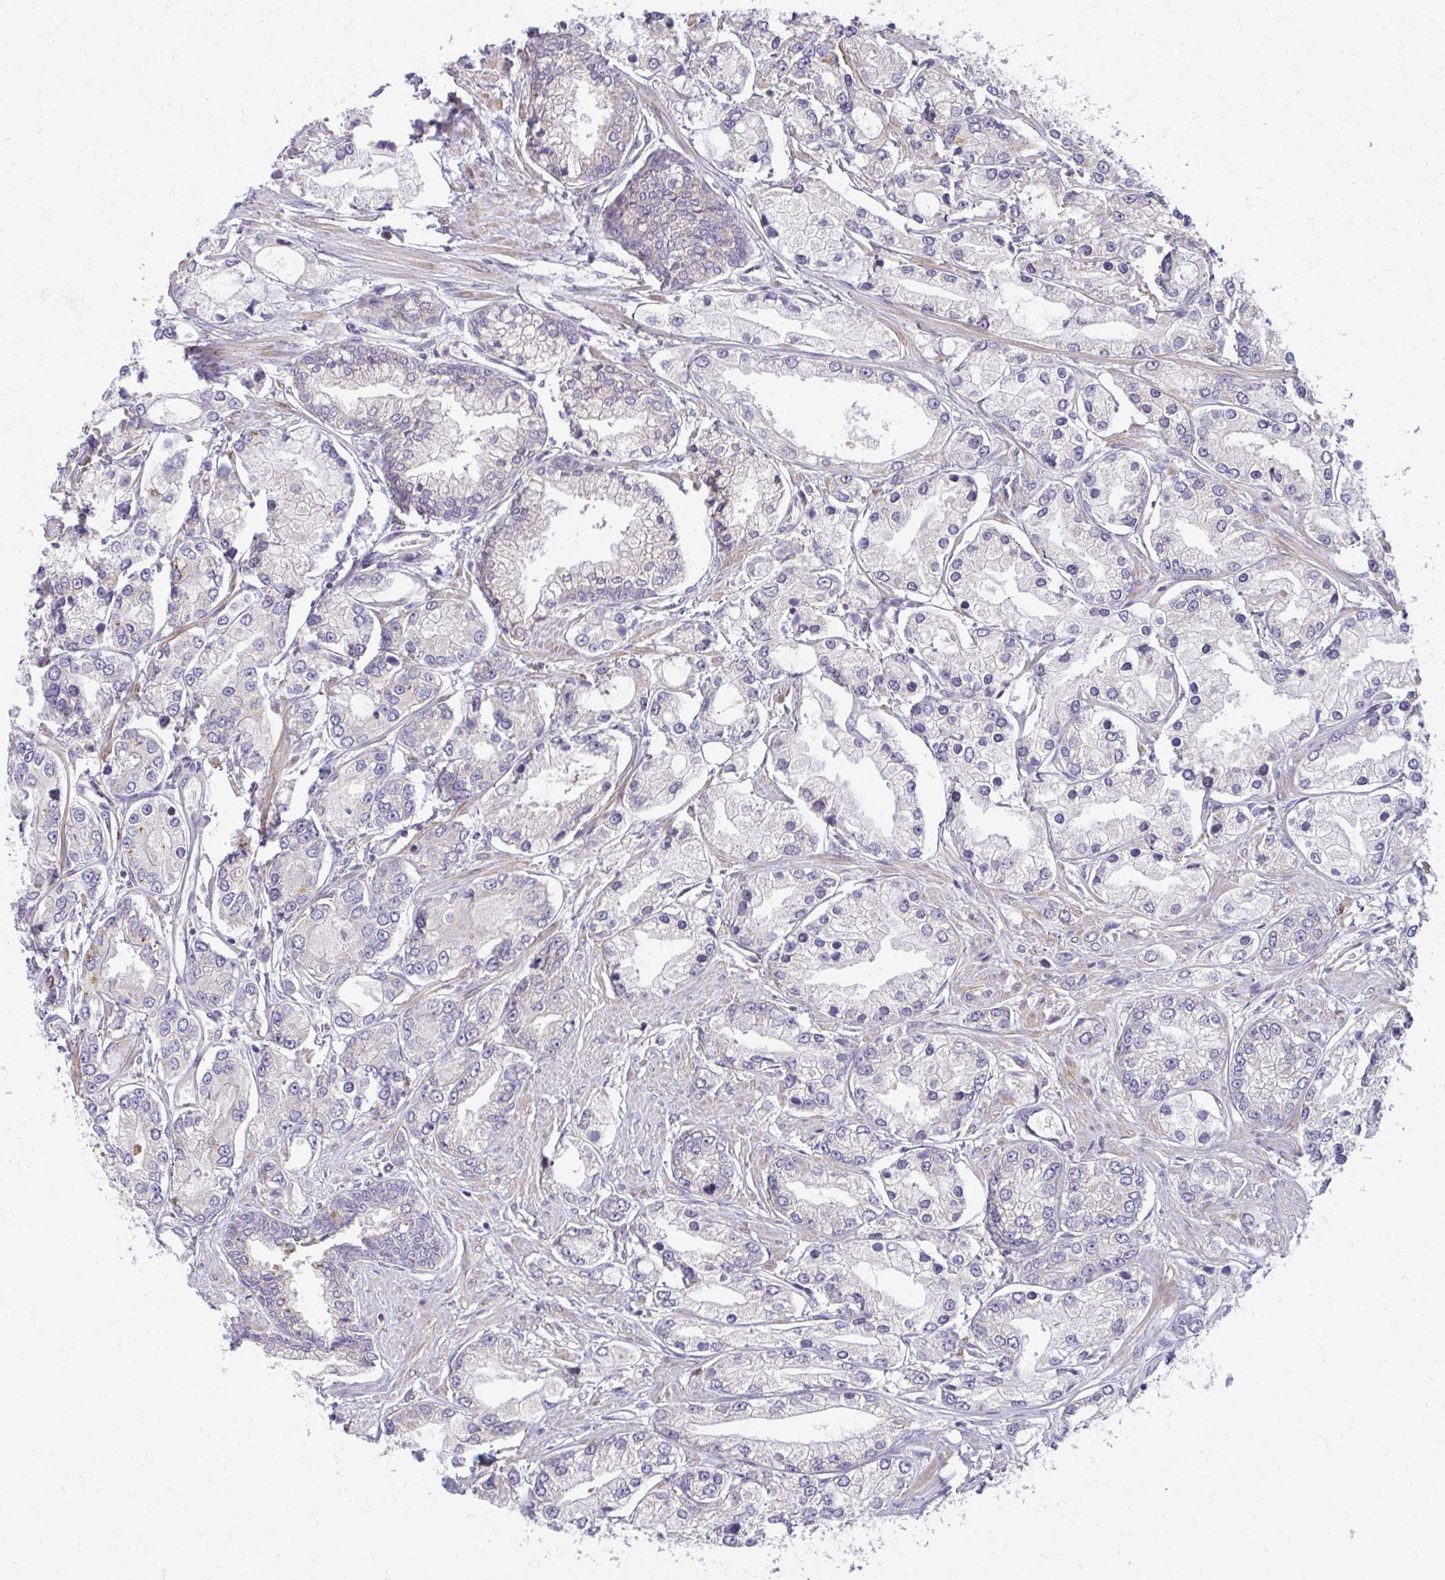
{"staining": {"intensity": "weak", "quantity": "<25%", "location": "cytoplasmic/membranous"}, "tissue": "prostate cancer", "cell_type": "Tumor cells", "image_type": "cancer", "snomed": [{"axis": "morphology", "description": "Adenocarcinoma, High grade"}, {"axis": "topography", "description": "Prostate"}], "caption": "The image displays no significant staining in tumor cells of prostate cancer (high-grade adenocarcinoma).", "gene": "CEMP1", "patient": {"sex": "male", "age": 66}}